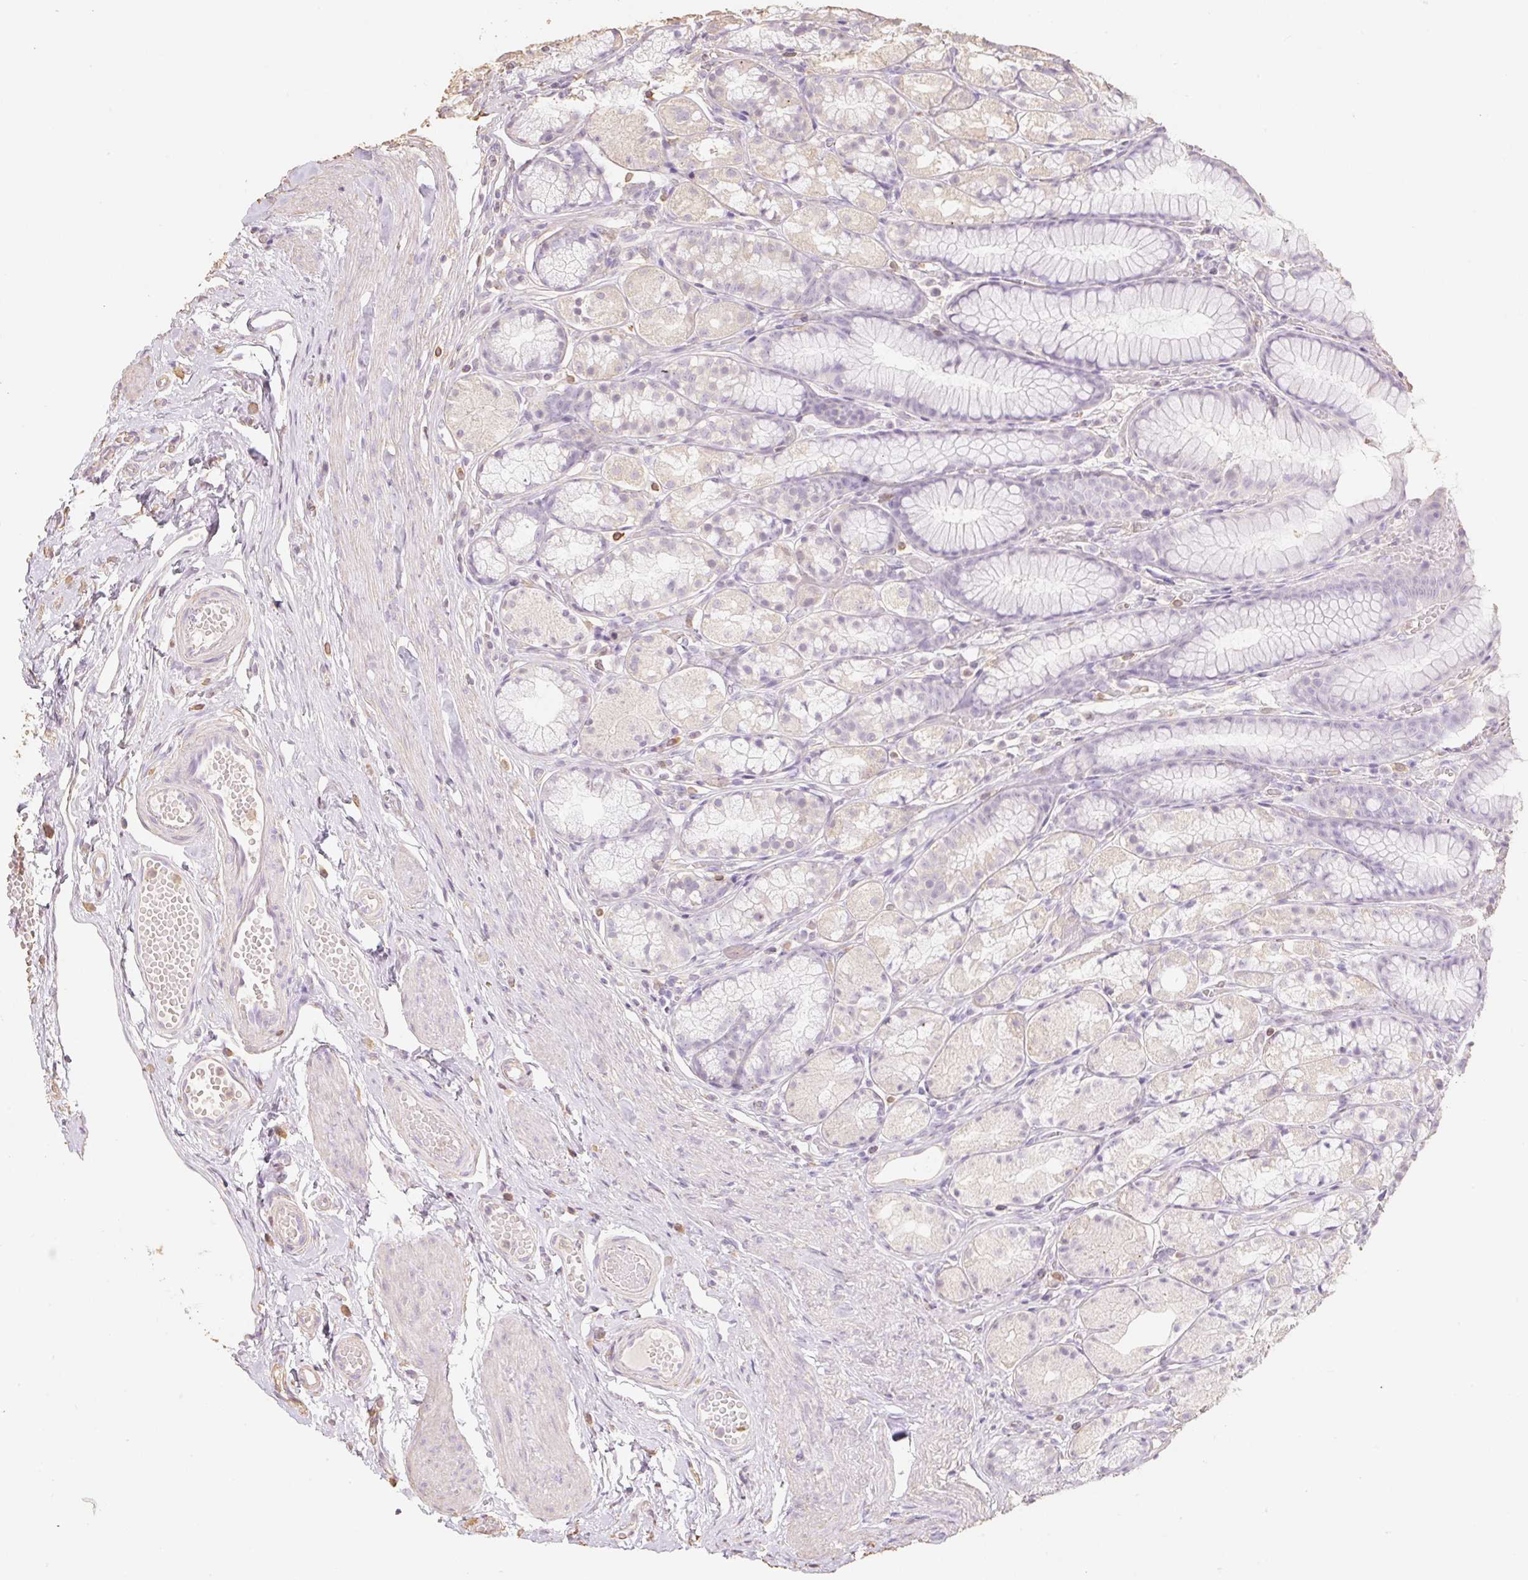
{"staining": {"intensity": "weak", "quantity": "<25%", "location": "cytoplasmic/membranous"}, "tissue": "stomach", "cell_type": "Glandular cells", "image_type": "normal", "snomed": [{"axis": "morphology", "description": "Normal tissue, NOS"}, {"axis": "topography", "description": "Smooth muscle"}, {"axis": "topography", "description": "Stomach"}], "caption": "Glandular cells are negative for brown protein staining in normal stomach. Brightfield microscopy of IHC stained with DAB (brown) and hematoxylin (blue), captured at high magnification.", "gene": "MBOAT7", "patient": {"sex": "male", "age": 70}}